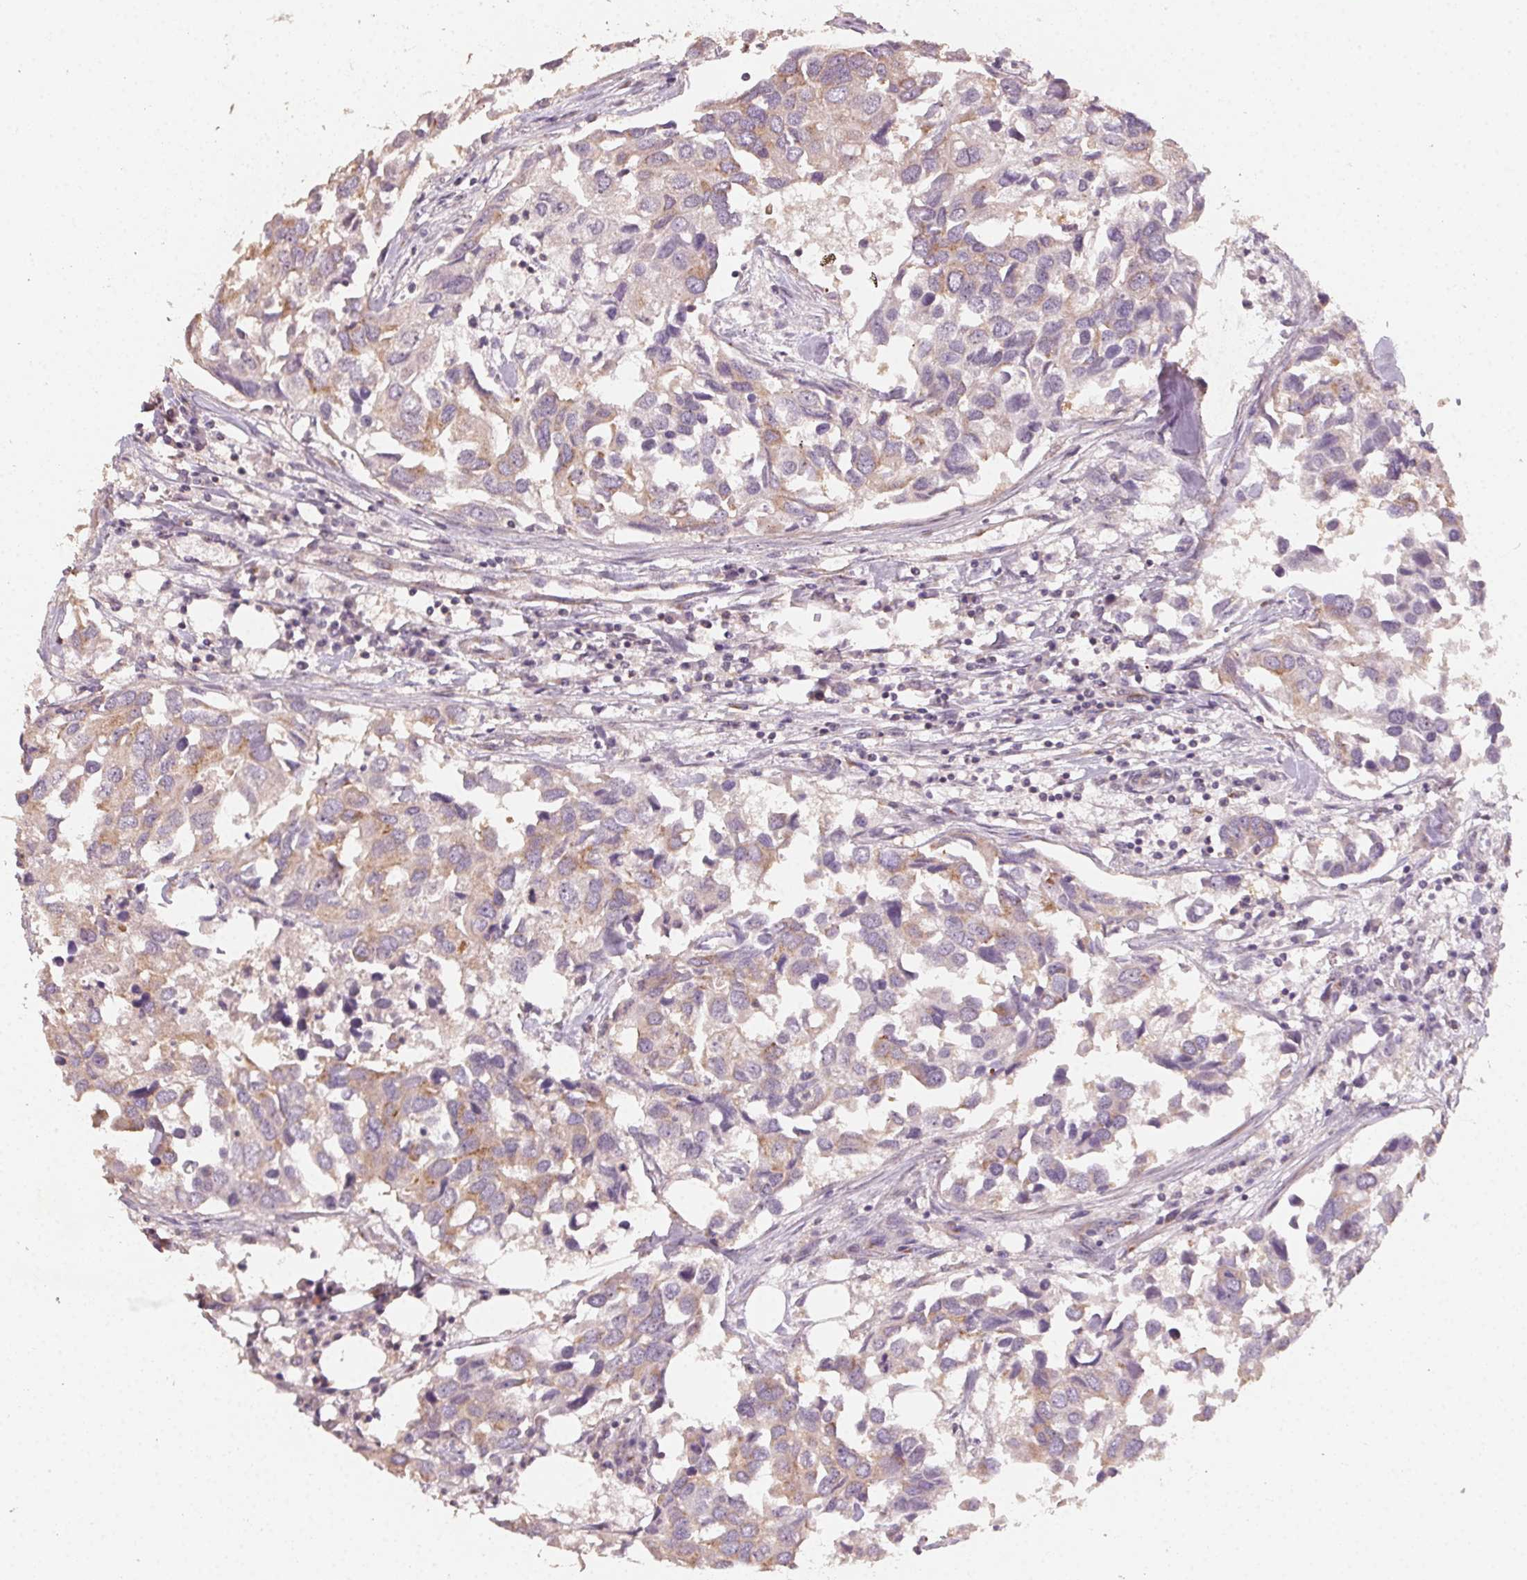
{"staining": {"intensity": "weak", "quantity": "25%-75%", "location": "cytoplasmic/membranous"}, "tissue": "breast cancer", "cell_type": "Tumor cells", "image_type": "cancer", "snomed": [{"axis": "morphology", "description": "Duct carcinoma"}, {"axis": "topography", "description": "Breast"}], "caption": "Protein staining of breast cancer tissue exhibits weak cytoplasmic/membranous expression in about 25%-75% of tumor cells.", "gene": "AP1S1", "patient": {"sex": "female", "age": 83}}